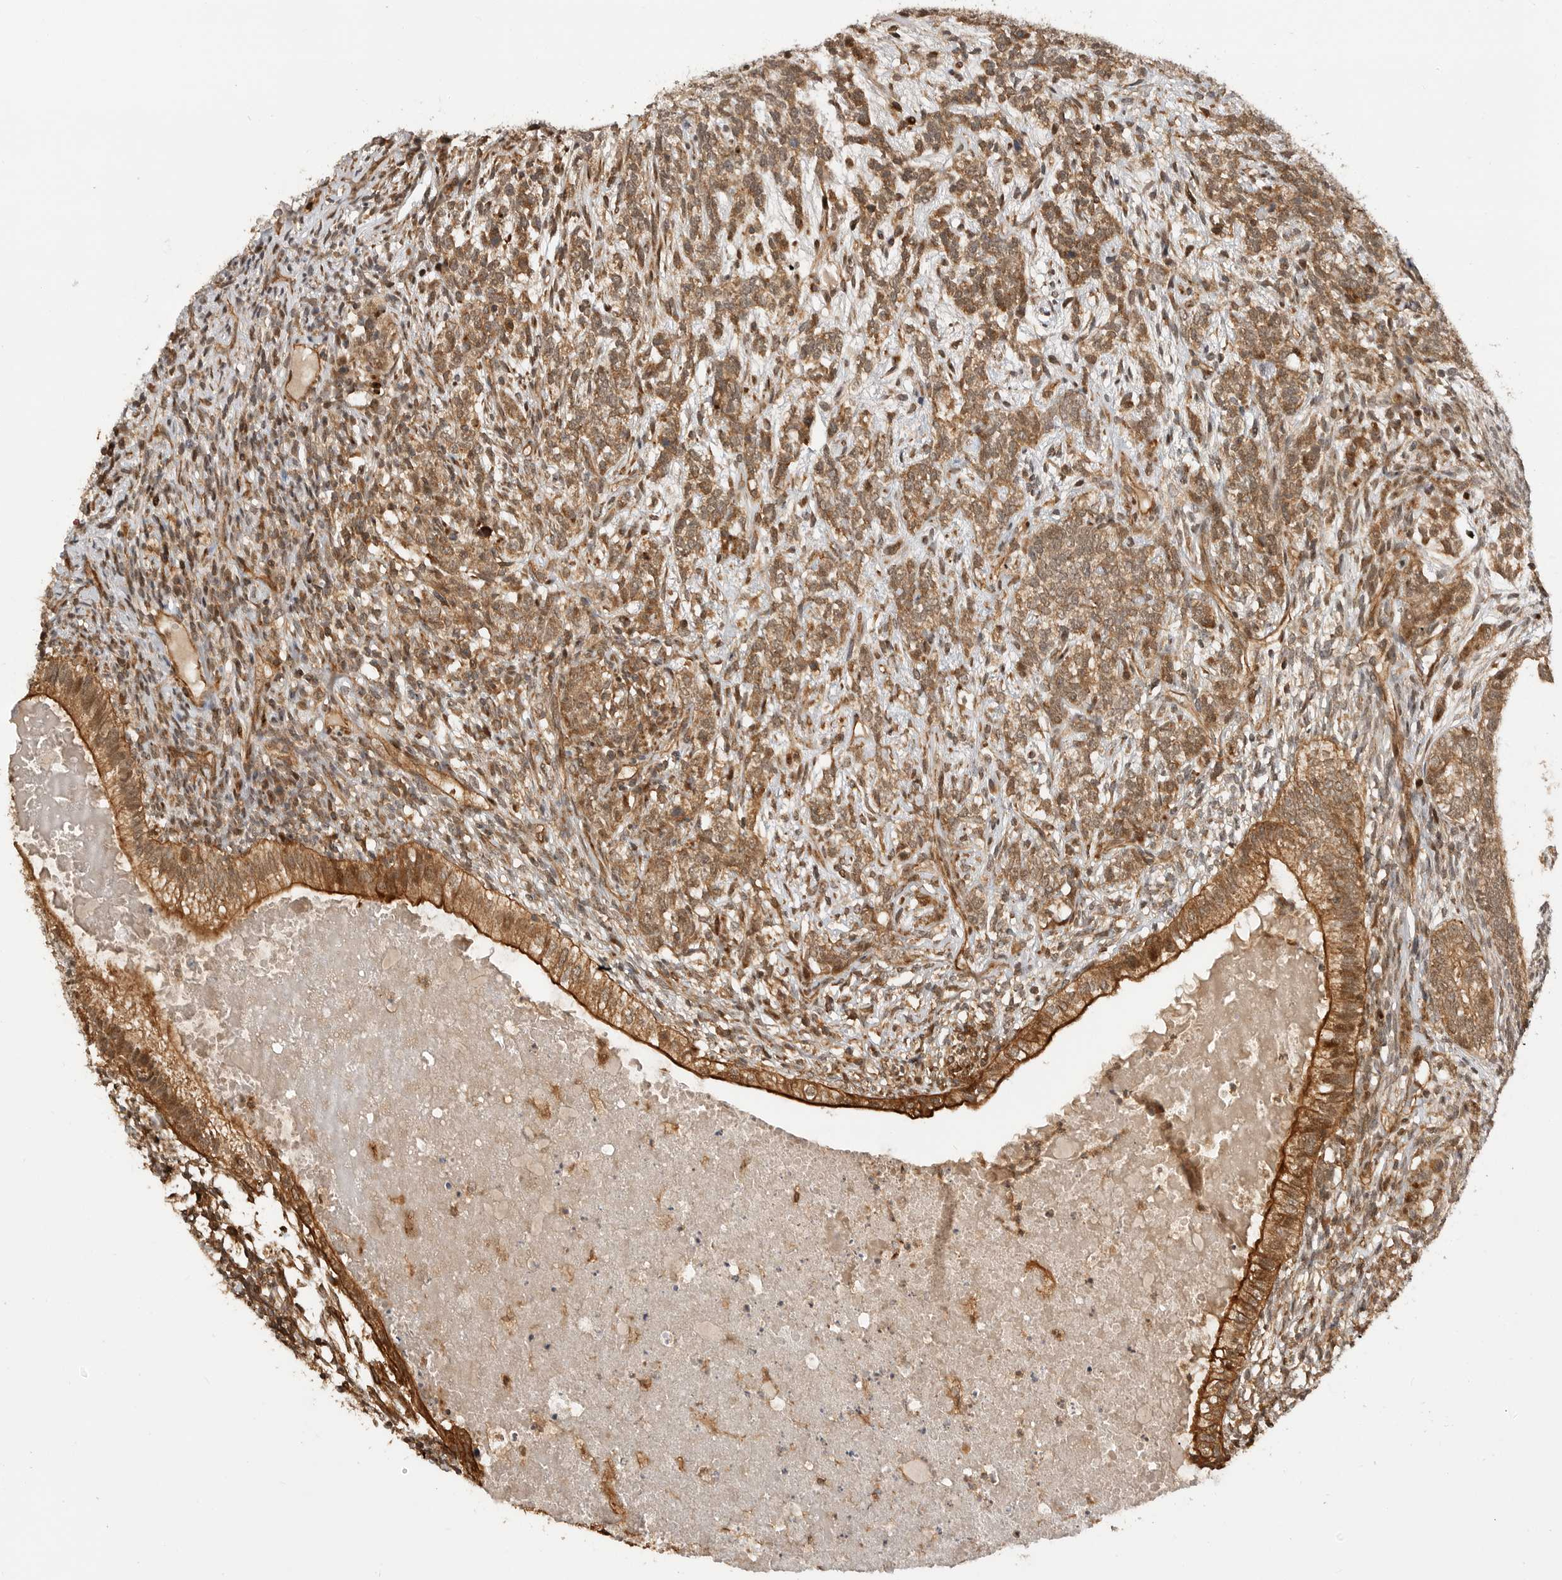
{"staining": {"intensity": "moderate", "quantity": ">75%", "location": "cytoplasmic/membranous,nuclear"}, "tissue": "testis cancer", "cell_type": "Tumor cells", "image_type": "cancer", "snomed": [{"axis": "morphology", "description": "Seminoma, NOS"}, {"axis": "morphology", "description": "Carcinoma, Embryonal, NOS"}, {"axis": "topography", "description": "Testis"}], "caption": "Immunohistochemistry image of neoplastic tissue: human testis seminoma stained using immunohistochemistry displays medium levels of moderate protein expression localized specifically in the cytoplasmic/membranous and nuclear of tumor cells, appearing as a cytoplasmic/membranous and nuclear brown color.", "gene": "ADPRS", "patient": {"sex": "male", "age": 28}}